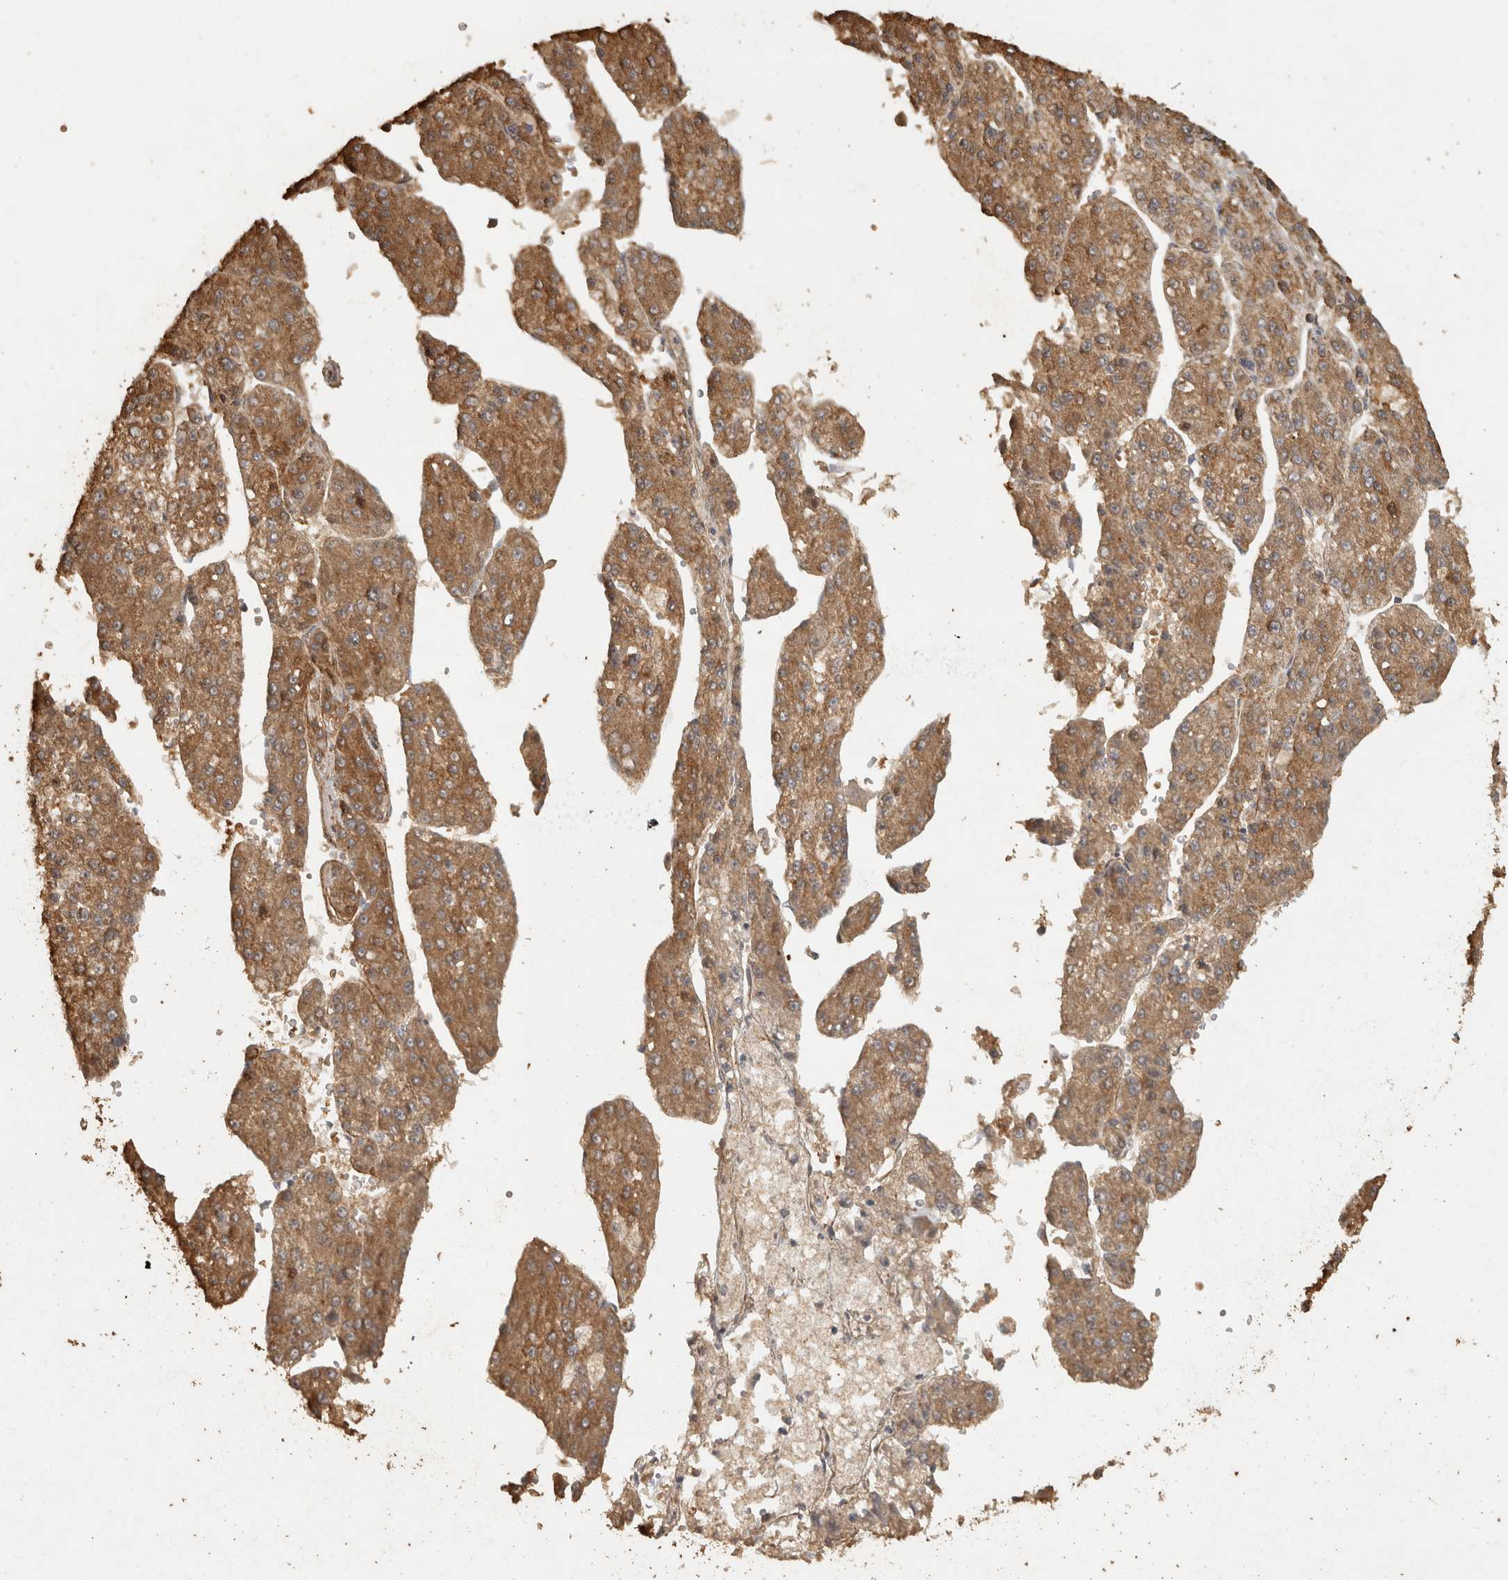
{"staining": {"intensity": "moderate", "quantity": ">75%", "location": "cytoplasmic/membranous"}, "tissue": "liver cancer", "cell_type": "Tumor cells", "image_type": "cancer", "snomed": [{"axis": "morphology", "description": "Carcinoma, Hepatocellular, NOS"}, {"axis": "topography", "description": "Liver"}], "caption": "Protein expression analysis of hepatocellular carcinoma (liver) reveals moderate cytoplasmic/membranous expression in approximately >75% of tumor cells.", "gene": "OSTN", "patient": {"sex": "female", "age": 73}}